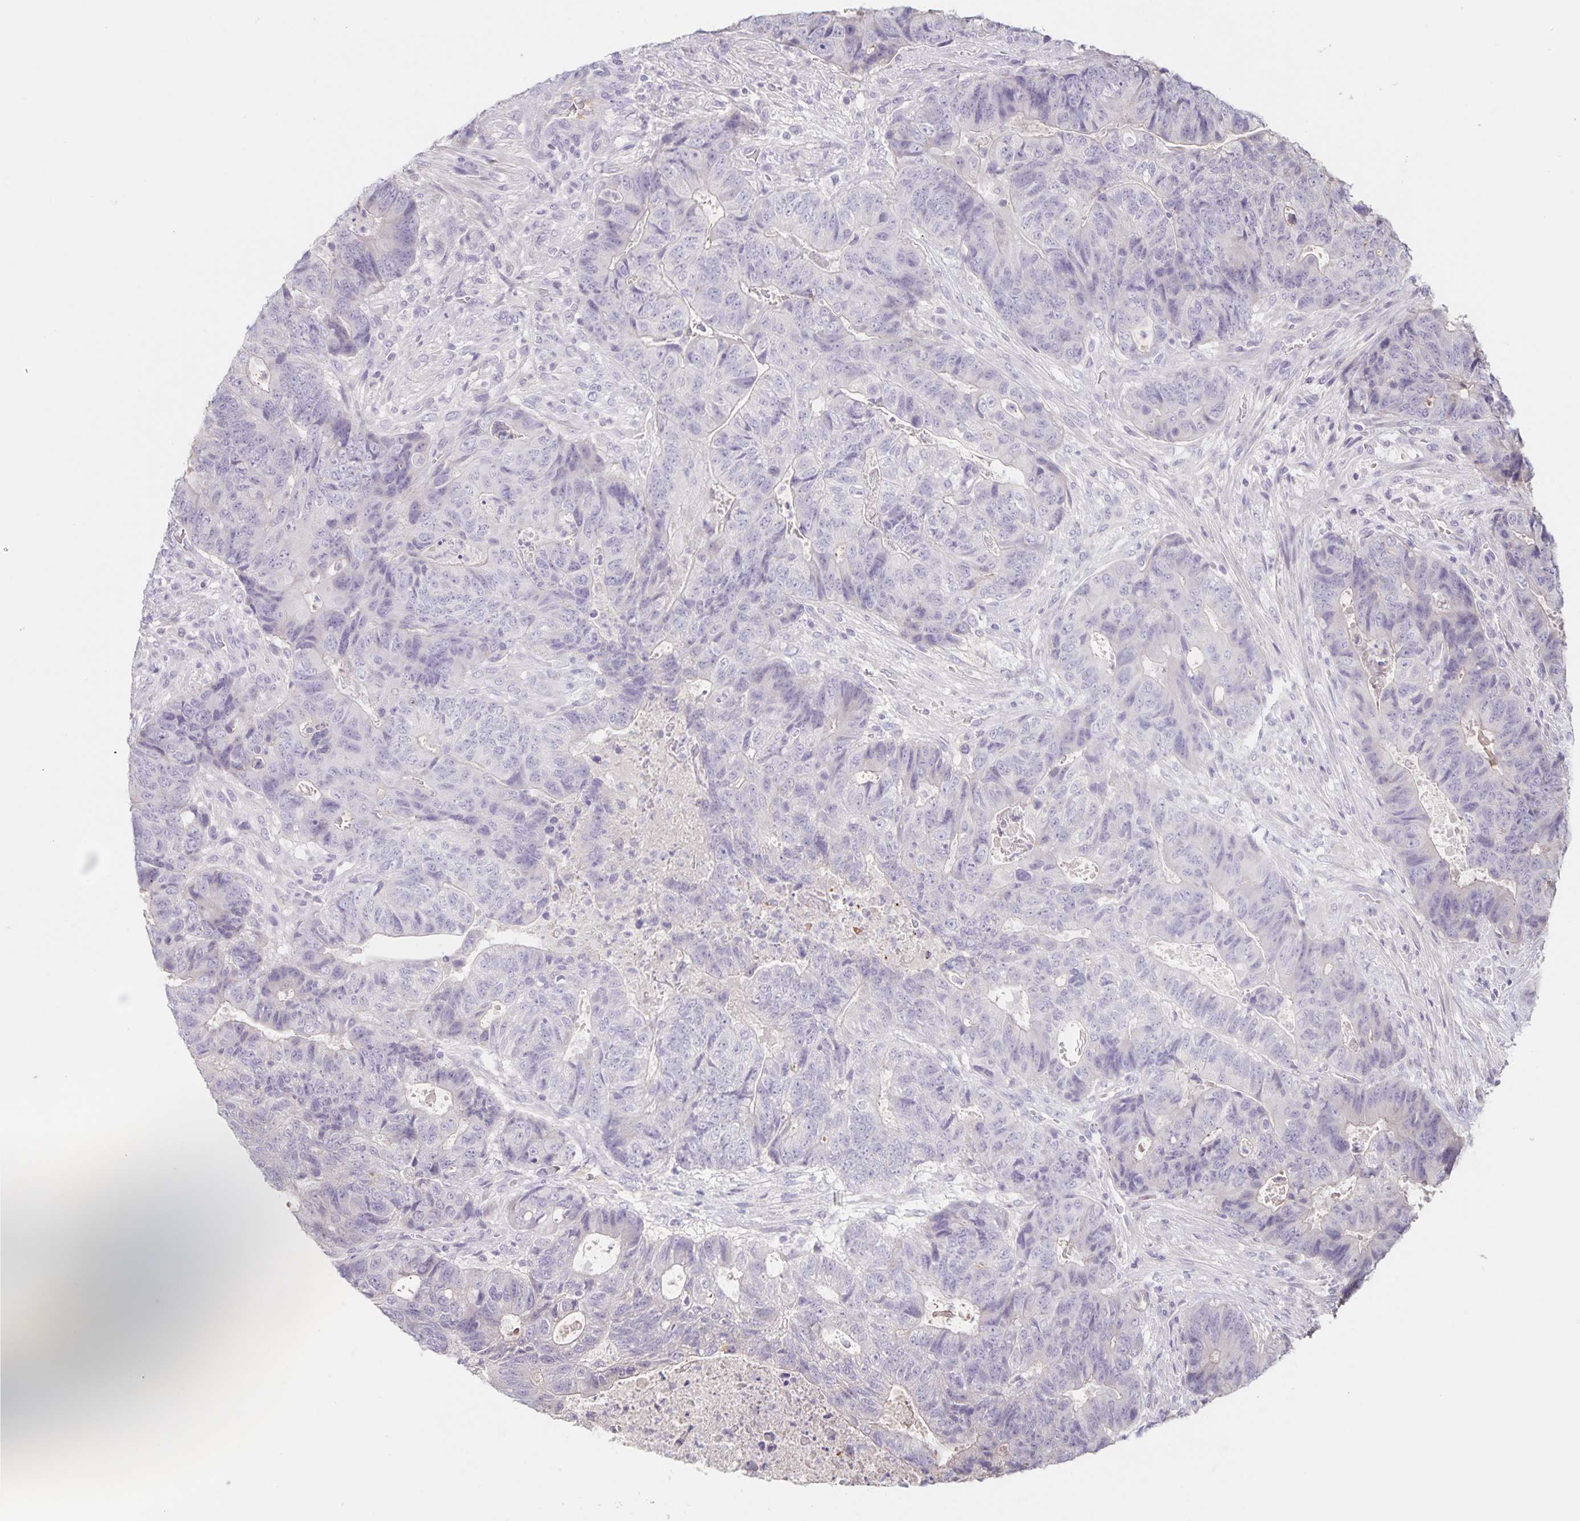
{"staining": {"intensity": "negative", "quantity": "none", "location": "none"}, "tissue": "colorectal cancer", "cell_type": "Tumor cells", "image_type": "cancer", "snomed": [{"axis": "morphology", "description": "Normal tissue, NOS"}, {"axis": "morphology", "description": "Adenocarcinoma, NOS"}, {"axis": "topography", "description": "Colon"}], "caption": "There is no significant positivity in tumor cells of colorectal cancer.", "gene": "INSL5", "patient": {"sex": "female", "age": 48}}